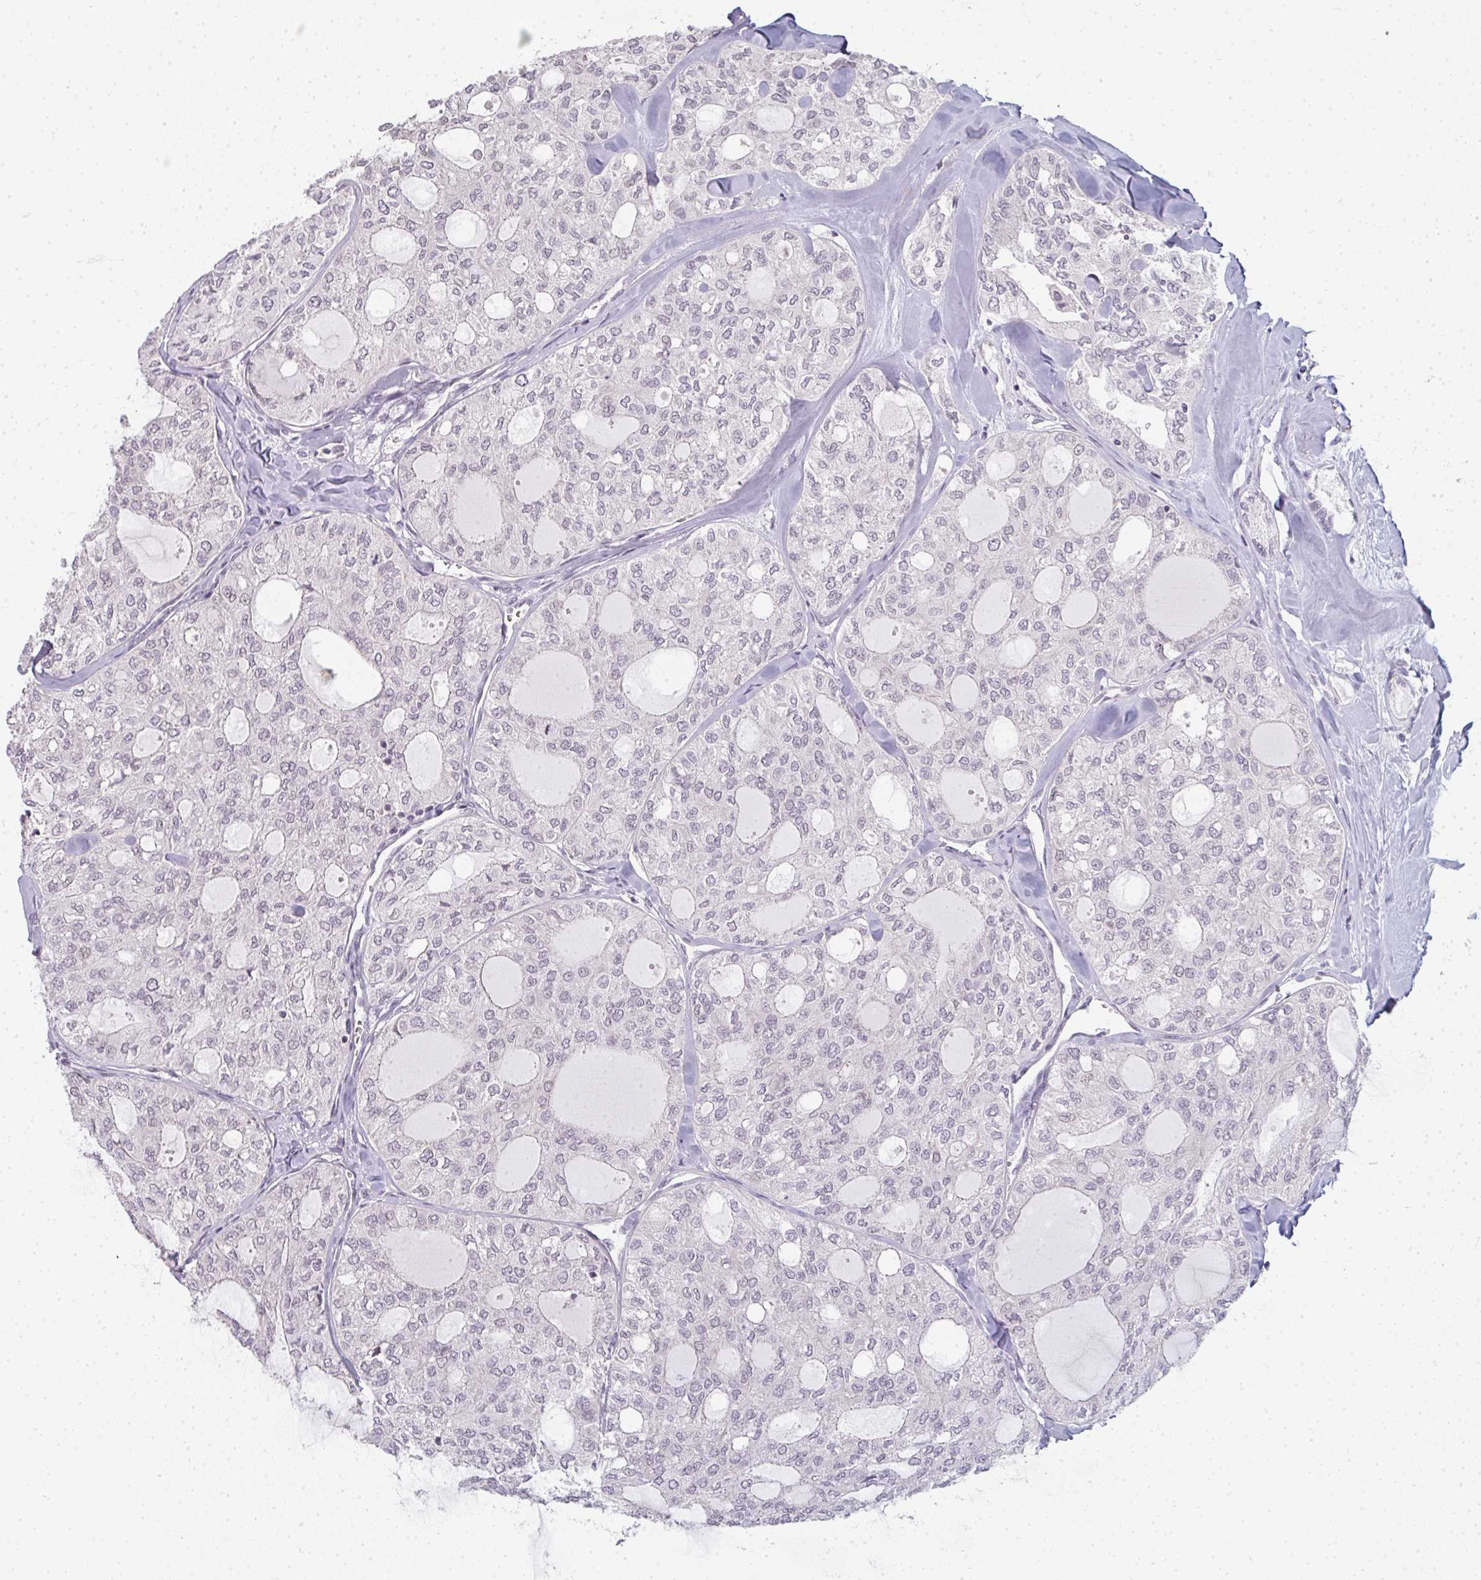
{"staining": {"intensity": "negative", "quantity": "none", "location": "none"}, "tissue": "thyroid cancer", "cell_type": "Tumor cells", "image_type": "cancer", "snomed": [{"axis": "morphology", "description": "Follicular adenoma carcinoma, NOS"}, {"axis": "topography", "description": "Thyroid gland"}], "caption": "Tumor cells show no significant protein staining in thyroid follicular adenoma carcinoma.", "gene": "RBBP6", "patient": {"sex": "male", "age": 75}}